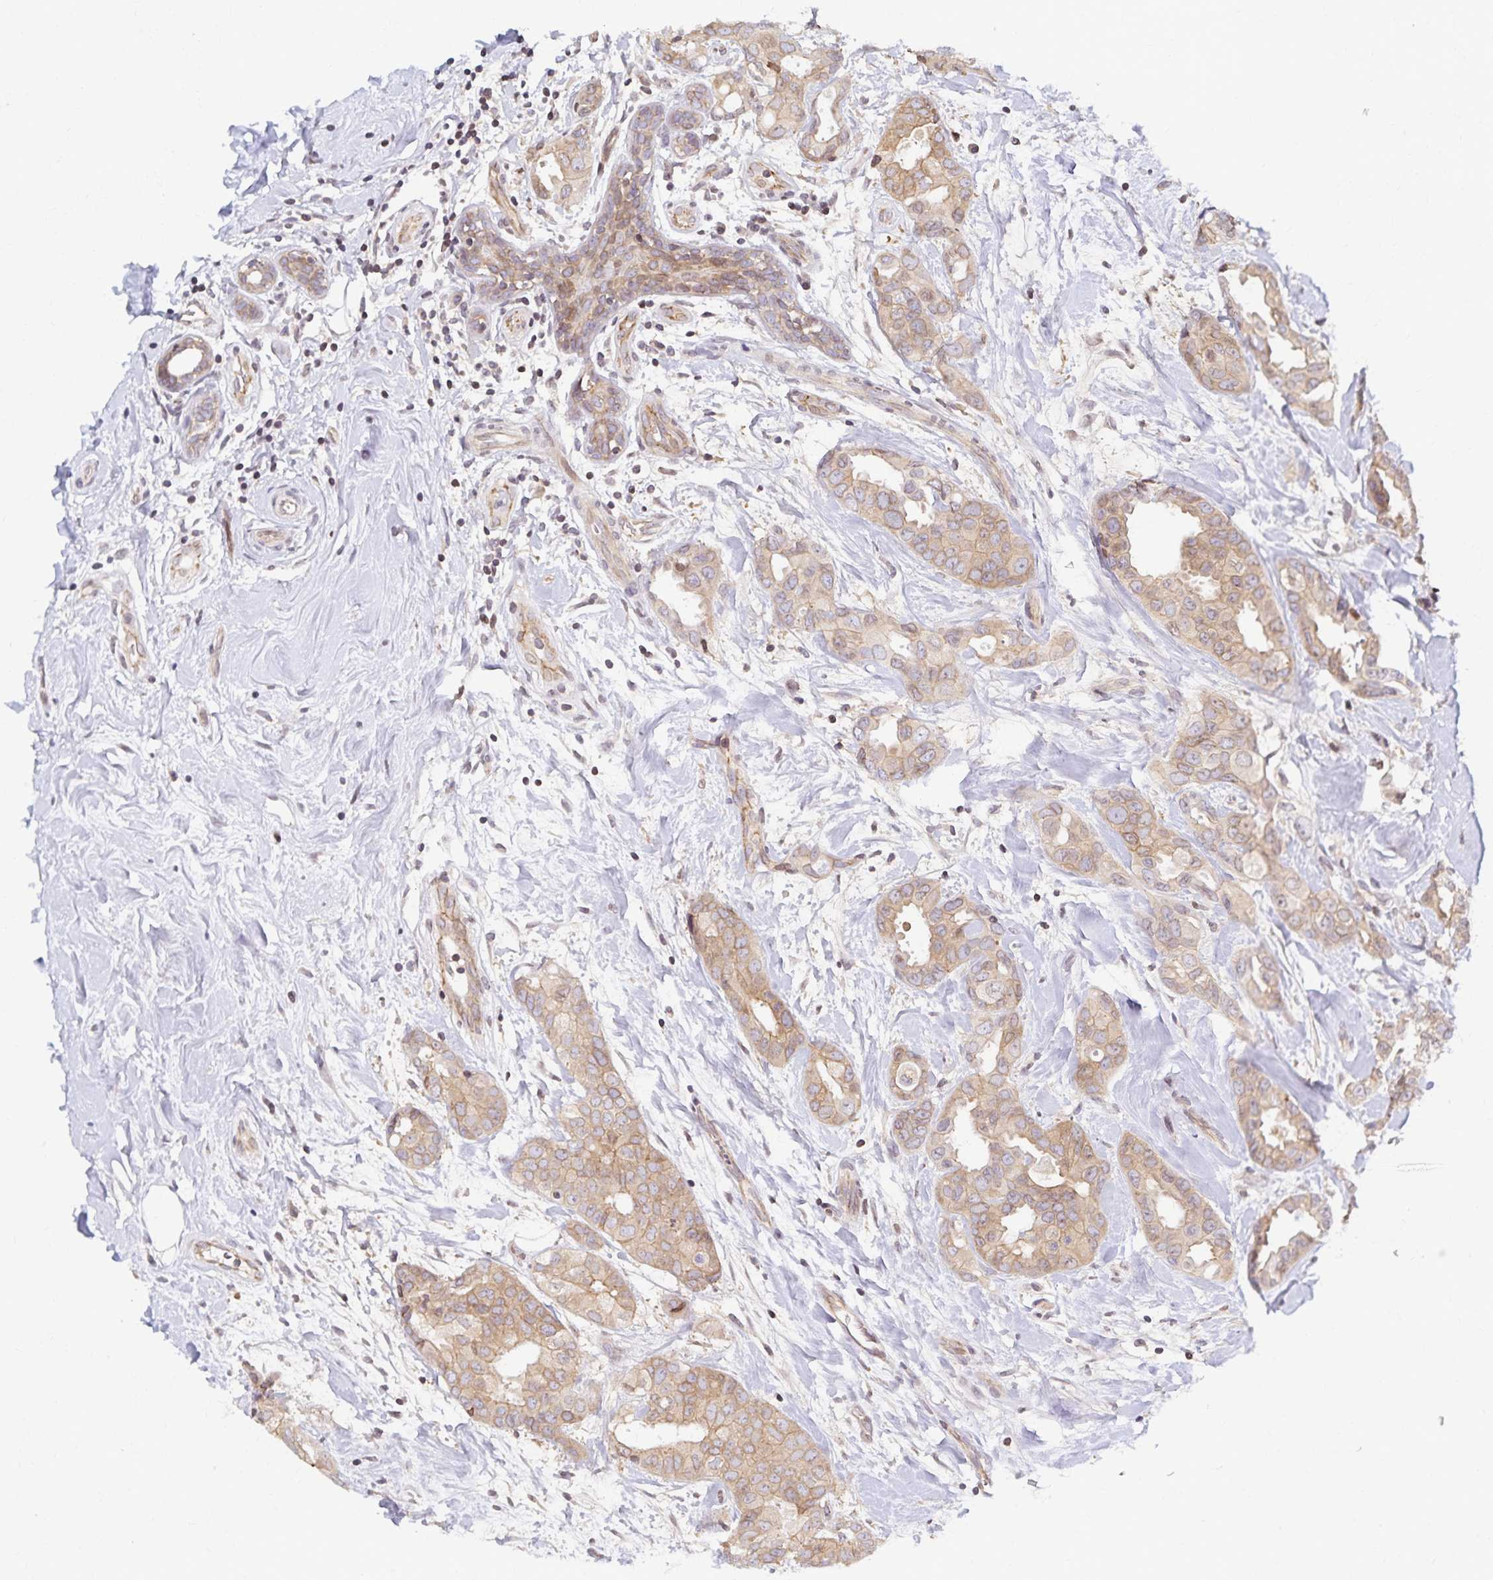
{"staining": {"intensity": "moderate", "quantity": ">75%", "location": "cytoplasmic/membranous"}, "tissue": "breast cancer", "cell_type": "Tumor cells", "image_type": "cancer", "snomed": [{"axis": "morphology", "description": "Duct carcinoma"}, {"axis": "topography", "description": "Breast"}], "caption": "This is a micrograph of immunohistochemistry (IHC) staining of invasive ductal carcinoma (breast), which shows moderate expression in the cytoplasmic/membranous of tumor cells.", "gene": "RAB9B", "patient": {"sex": "female", "age": 45}}